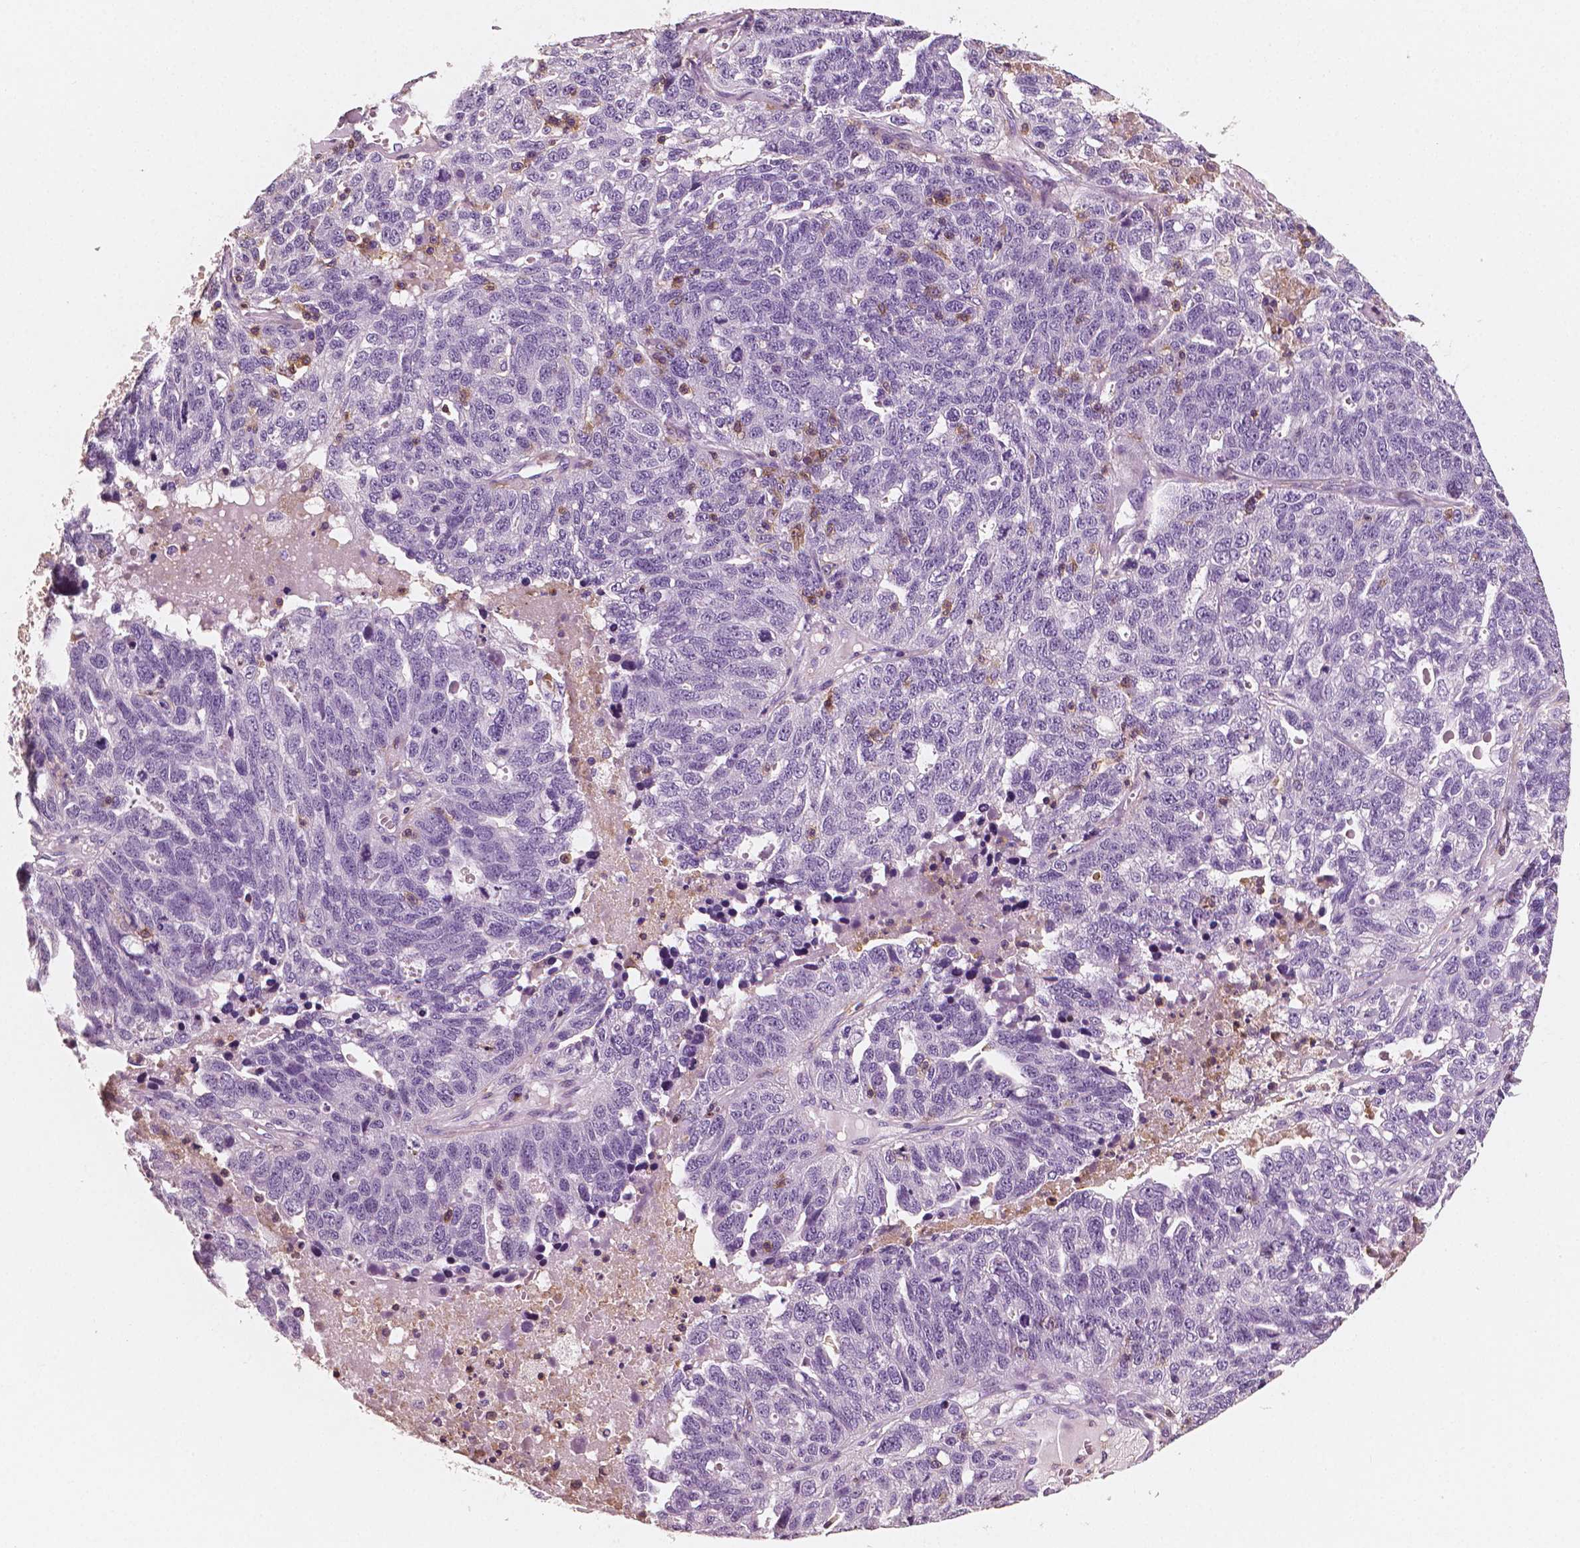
{"staining": {"intensity": "negative", "quantity": "none", "location": "none"}, "tissue": "ovarian cancer", "cell_type": "Tumor cells", "image_type": "cancer", "snomed": [{"axis": "morphology", "description": "Cystadenocarcinoma, serous, NOS"}, {"axis": "topography", "description": "Ovary"}], "caption": "High magnification brightfield microscopy of serous cystadenocarcinoma (ovarian) stained with DAB (brown) and counterstained with hematoxylin (blue): tumor cells show no significant expression. Nuclei are stained in blue.", "gene": "PTPRC", "patient": {"sex": "female", "age": 71}}